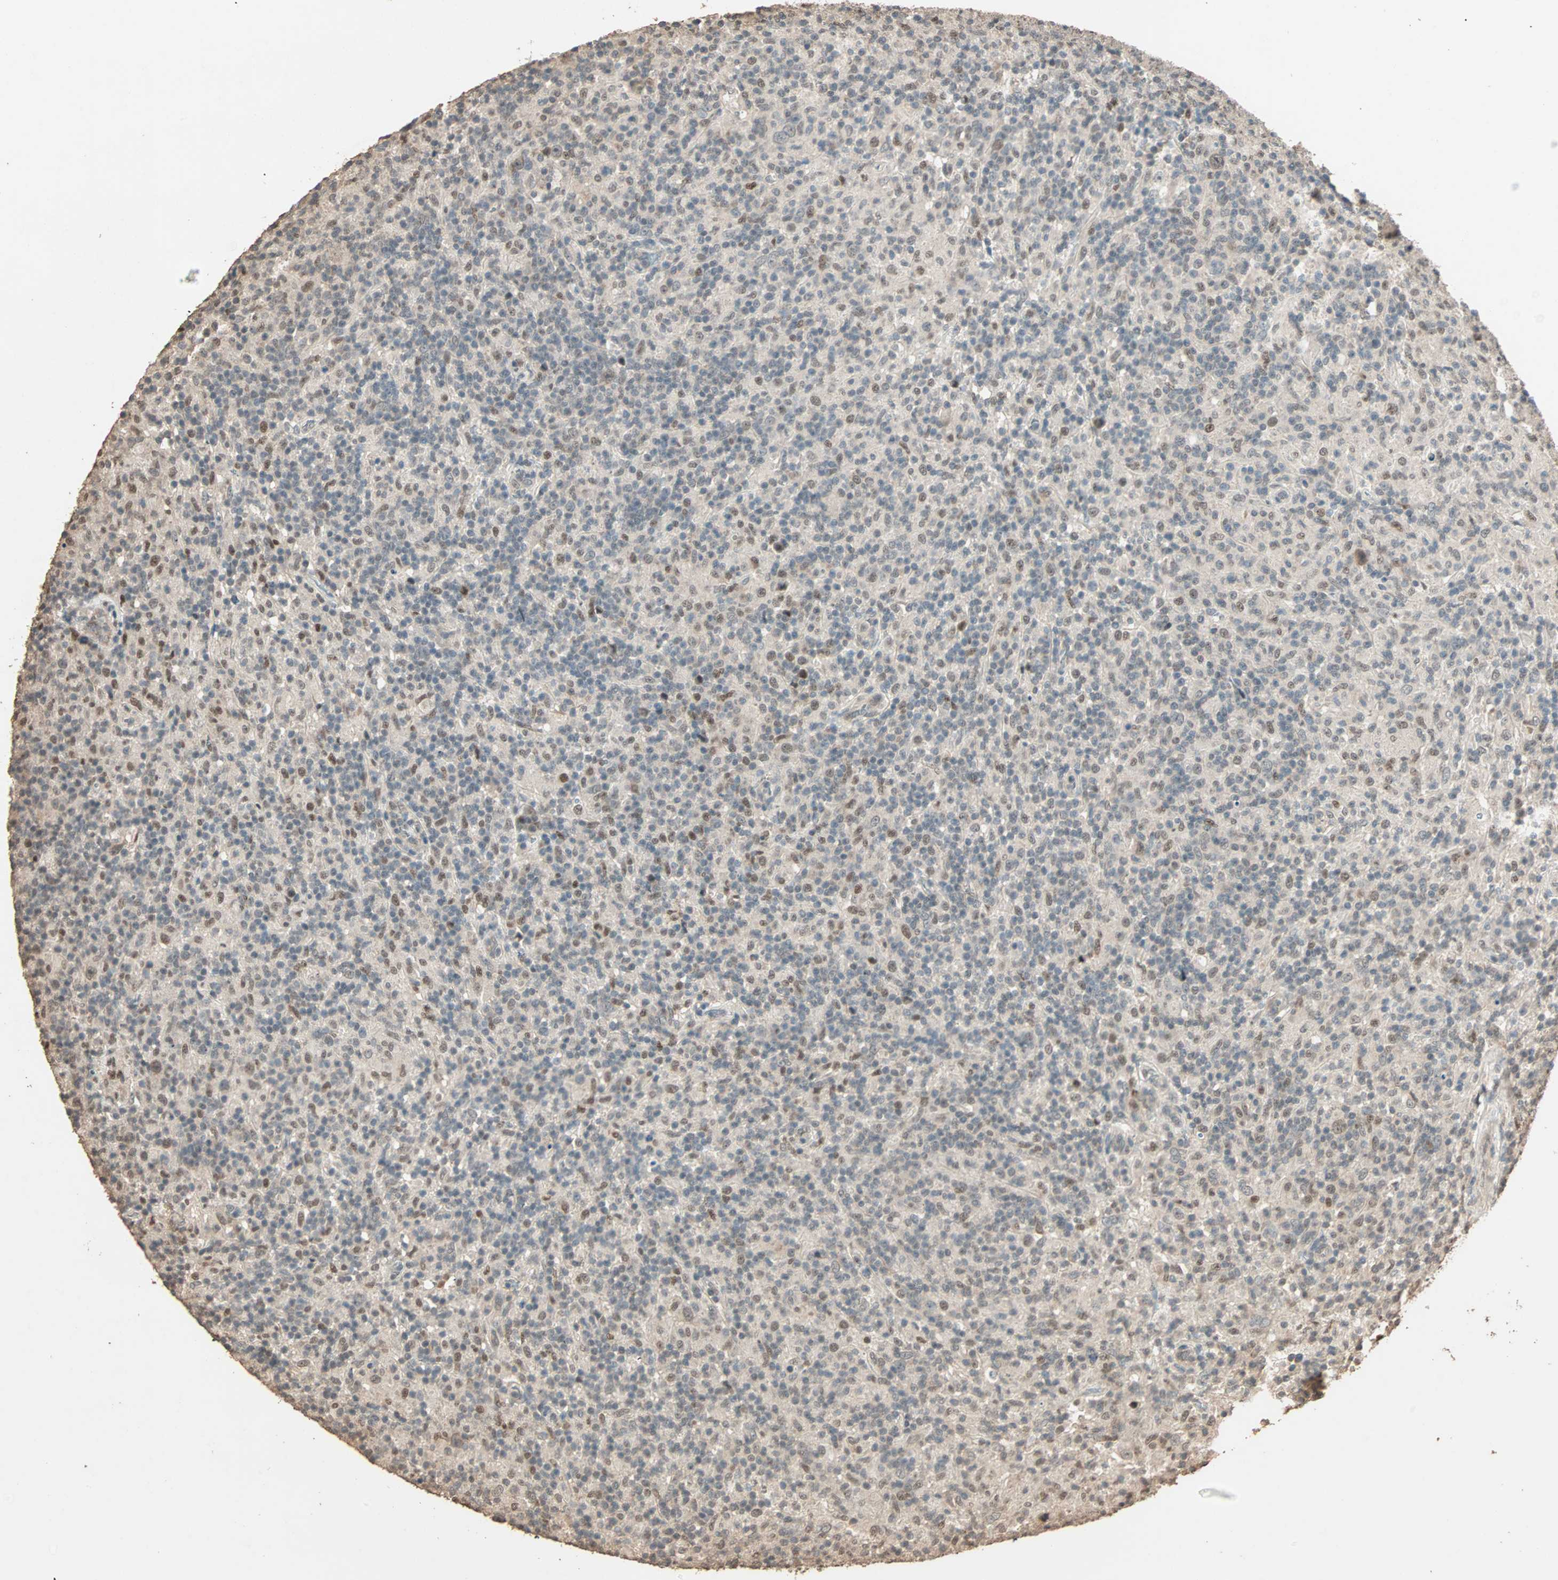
{"staining": {"intensity": "weak", "quantity": ">75%", "location": "cytoplasmic/membranous,nuclear"}, "tissue": "lymphoma", "cell_type": "Tumor cells", "image_type": "cancer", "snomed": [{"axis": "morphology", "description": "Hodgkin's disease, NOS"}, {"axis": "topography", "description": "Lymph node"}], "caption": "Immunohistochemical staining of human lymphoma demonstrates low levels of weak cytoplasmic/membranous and nuclear staining in approximately >75% of tumor cells.", "gene": "ZBTB33", "patient": {"sex": "male", "age": 70}}